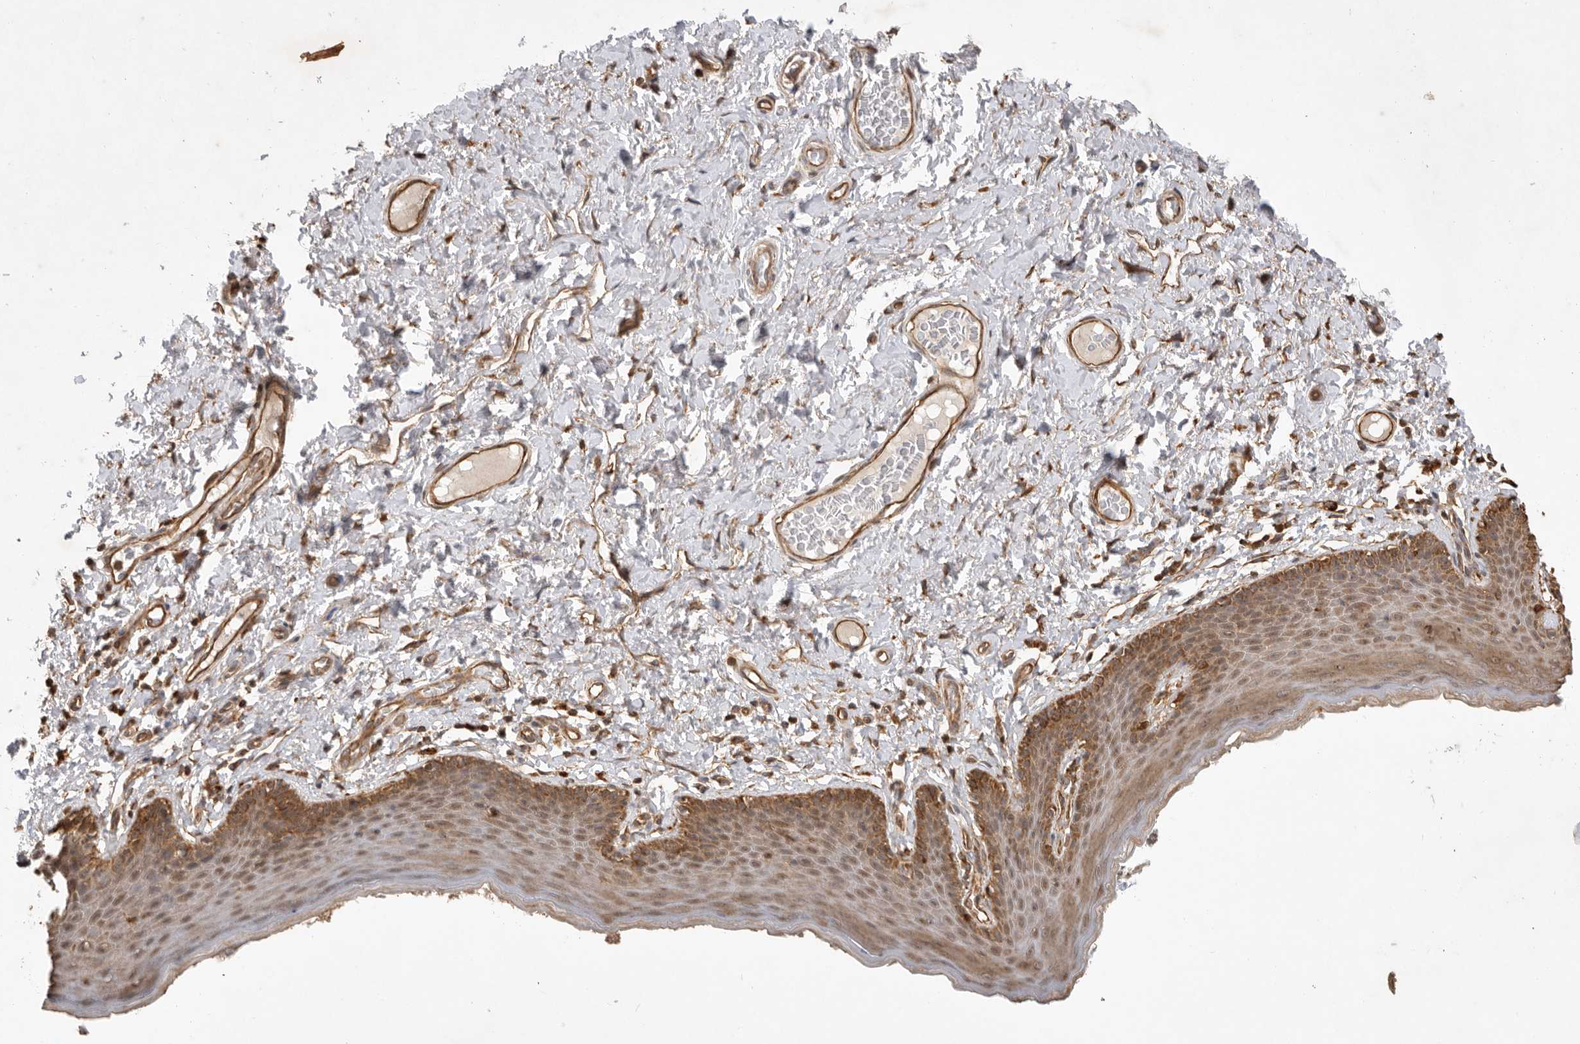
{"staining": {"intensity": "moderate", "quantity": ">75%", "location": "cytoplasmic/membranous"}, "tissue": "skin", "cell_type": "Epidermal cells", "image_type": "normal", "snomed": [{"axis": "morphology", "description": "Normal tissue, NOS"}, {"axis": "topography", "description": "Vulva"}], "caption": "Epidermal cells exhibit medium levels of moderate cytoplasmic/membranous expression in about >75% of cells in benign human skin. Ihc stains the protein of interest in brown and the nuclei are stained blue.", "gene": "DPH7", "patient": {"sex": "female", "age": 66}}